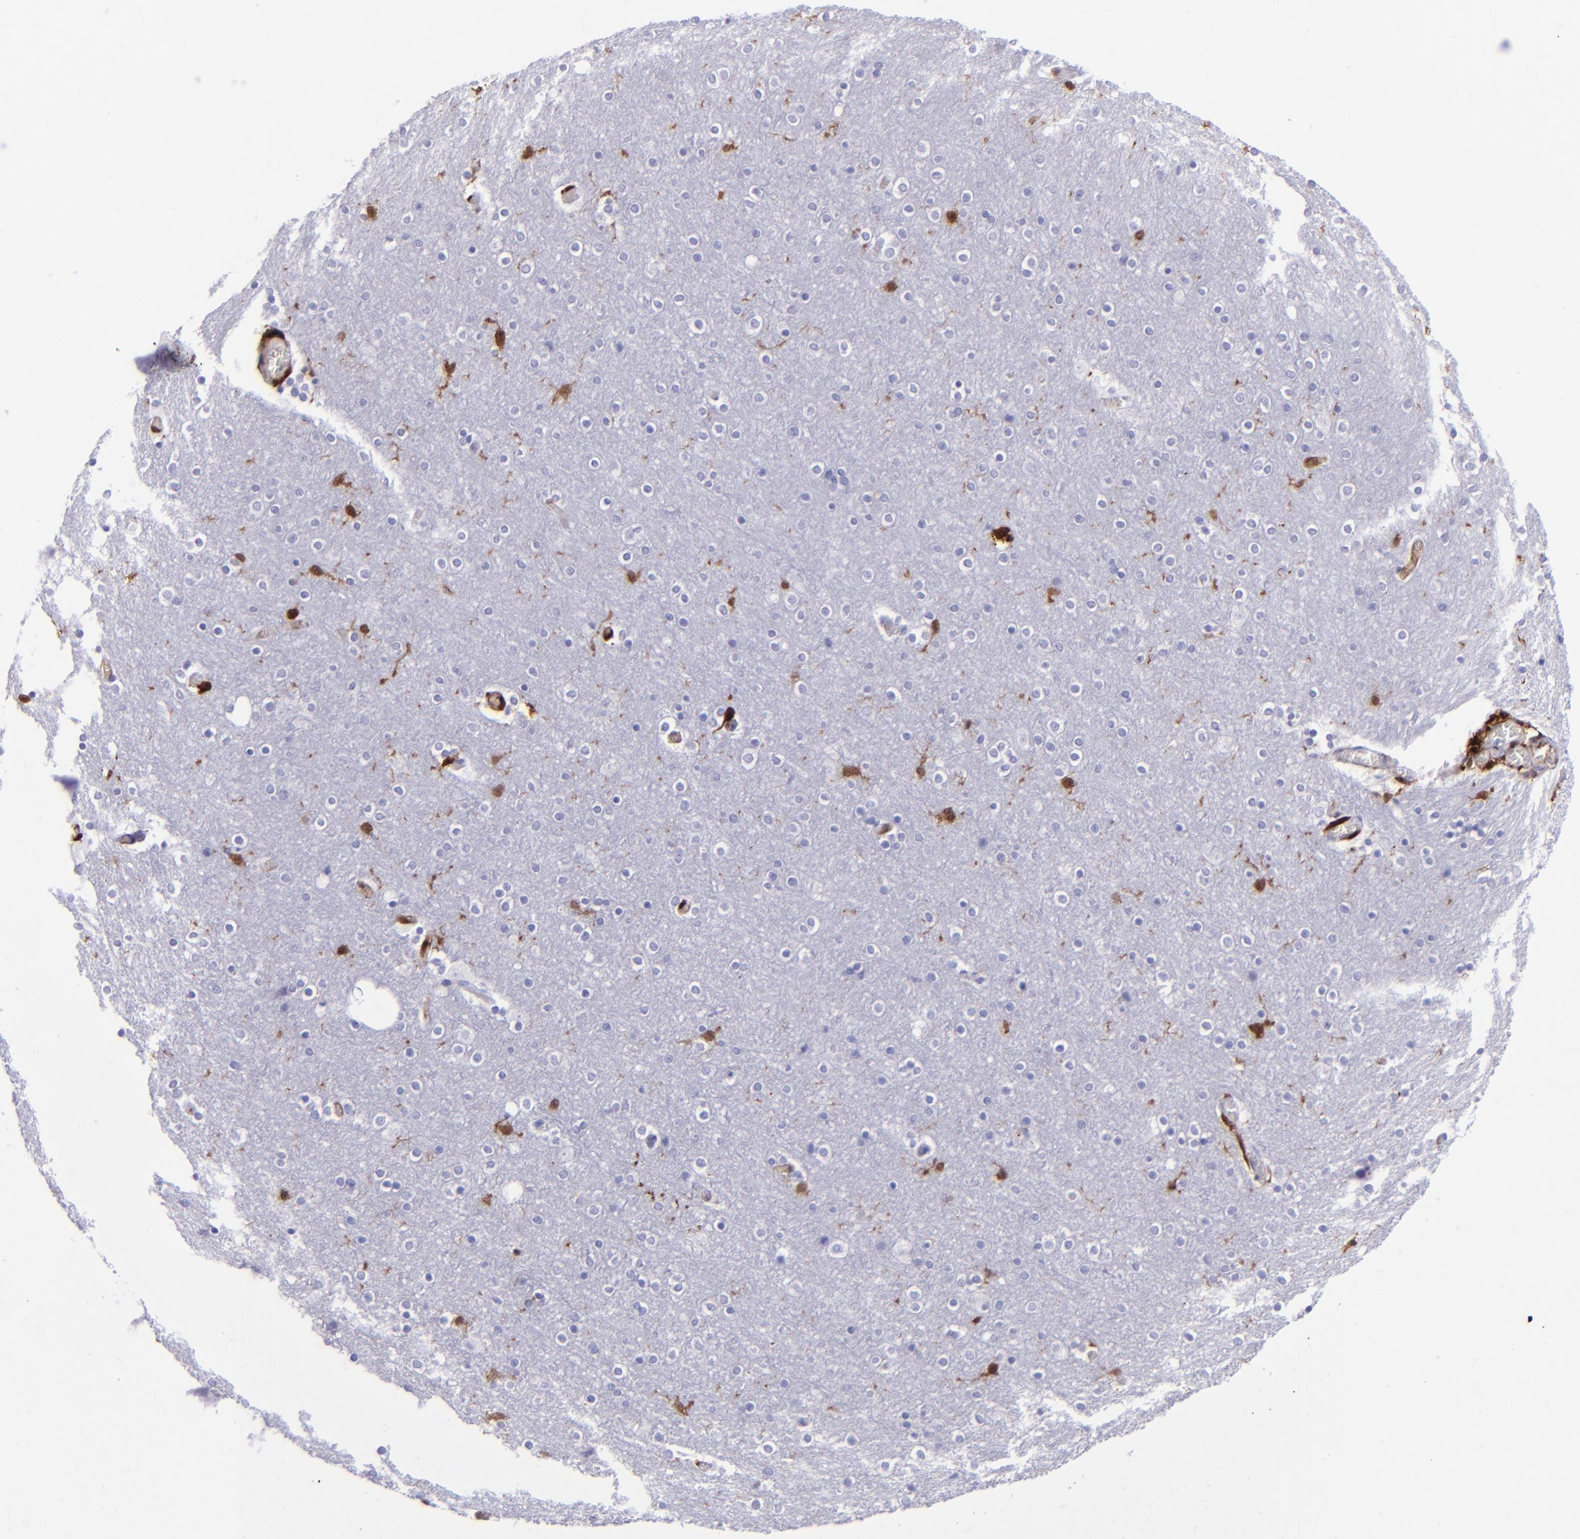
{"staining": {"intensity": "moderate", "quantity": "<25%", "location": "cytoplasmic/membranous"}, "tissue": "cerebral cortex", "cell_type": "Endothelial cells", "image_type": "normal", "snomed": [{"axis": "morphology", "description": "Normal tissue, NOS"}, {"axis": "topography", "description": "Cerebral cortex"}], "caption": "A brown stain highlights moderate cytoplasmic/membranous positivity of a protein in endothelial cells of benign cerebral cortex.", "gene": "TYMP", "patient": {"sex": "female", "age": 54}}